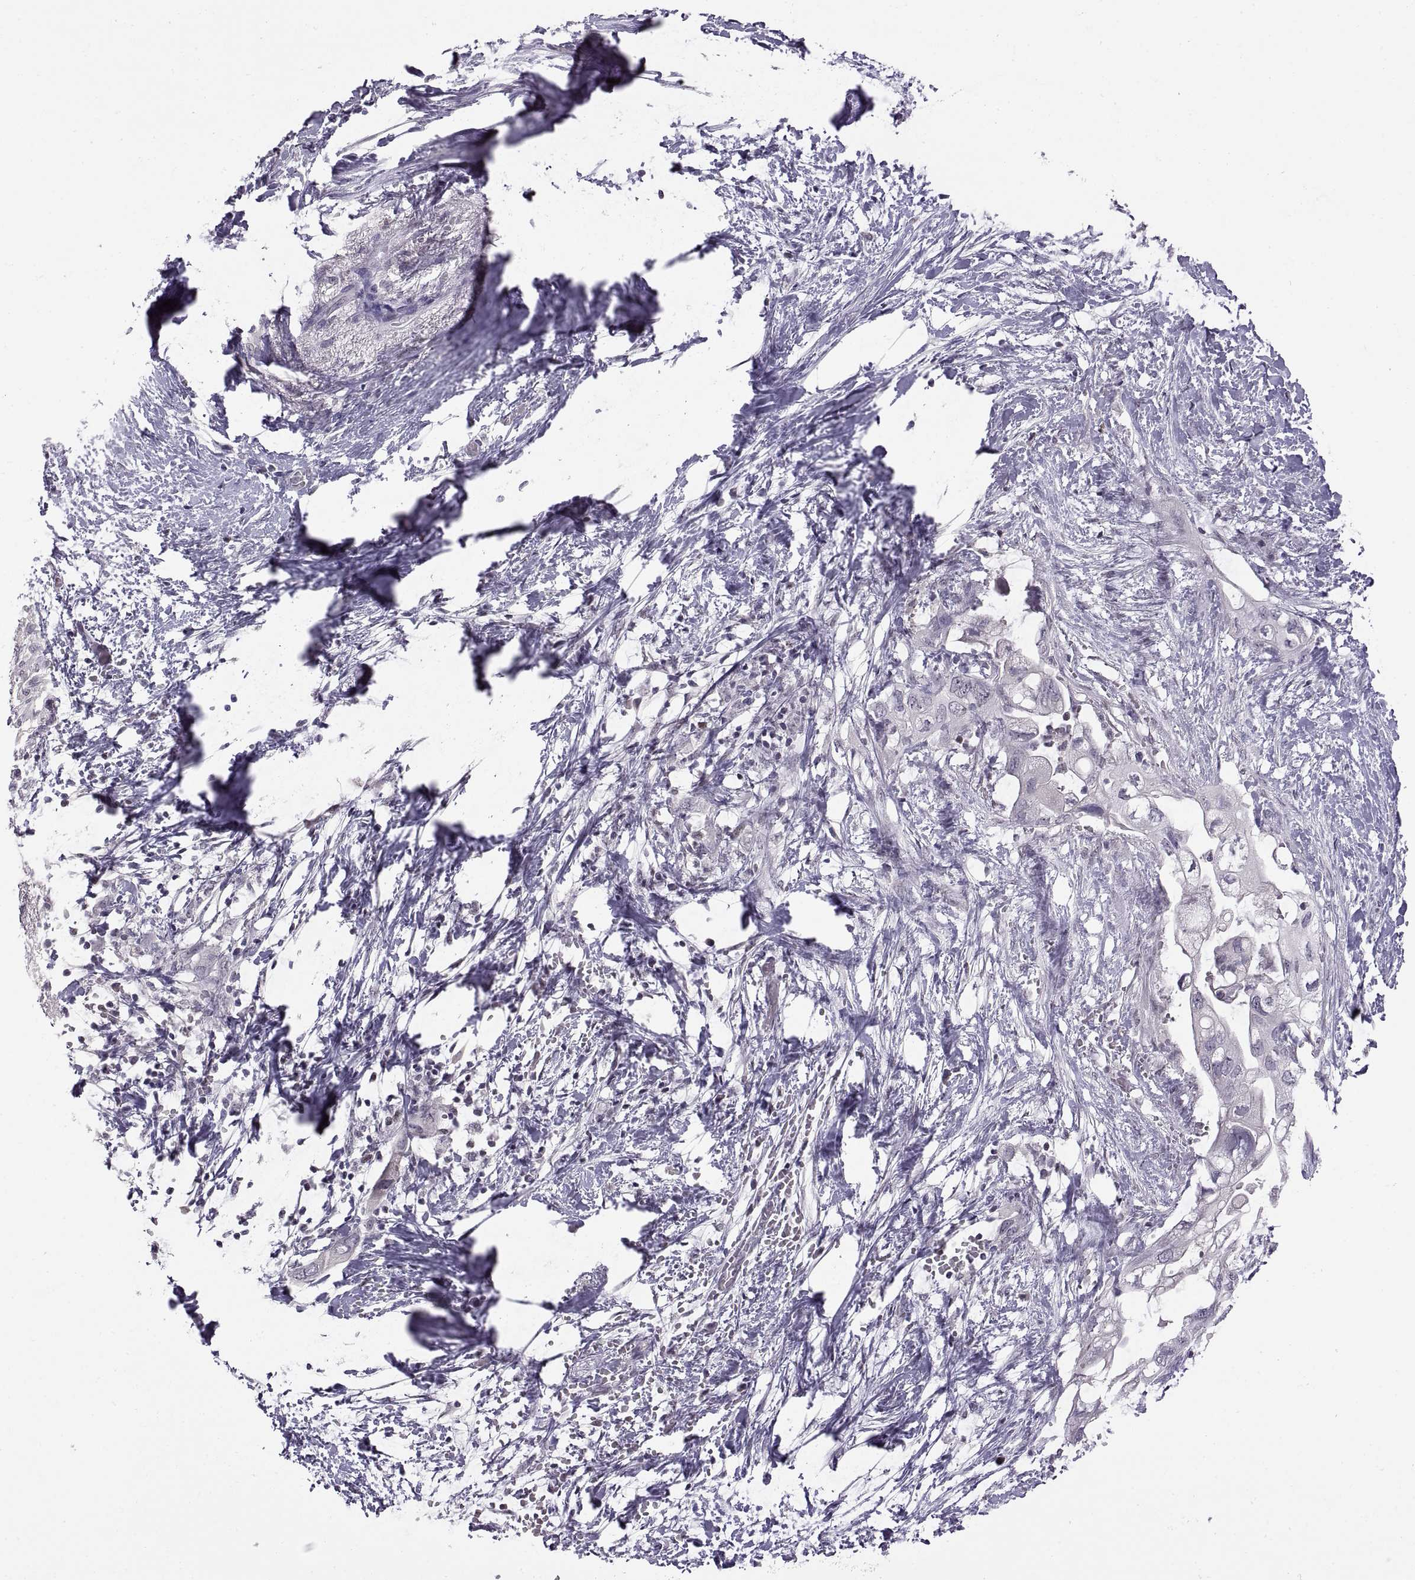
{"staining": {"intensity": "negative", "quantity": "none", "location": "none"}, "tissue": "pancreatic cancer", "cell_type": "Tumor cells", "image_type": "cancer", "snomed": [{"axis": "morphology", "description": "Adenocarcinoma, NOS"}, {"axis": "topography", "description": "Pancreas"}], "caption": "Pancreatic cancer was stained to show a protein in brown. There is no significant staining in tumor cells. The staining was performed using DAB to visualize the protein expression in brown, while the nuclei were stained in blue with hematoxylin (Magnification: 20x).", "gene": "NEK2", "patient": {"sex": "female", "age": 72}}